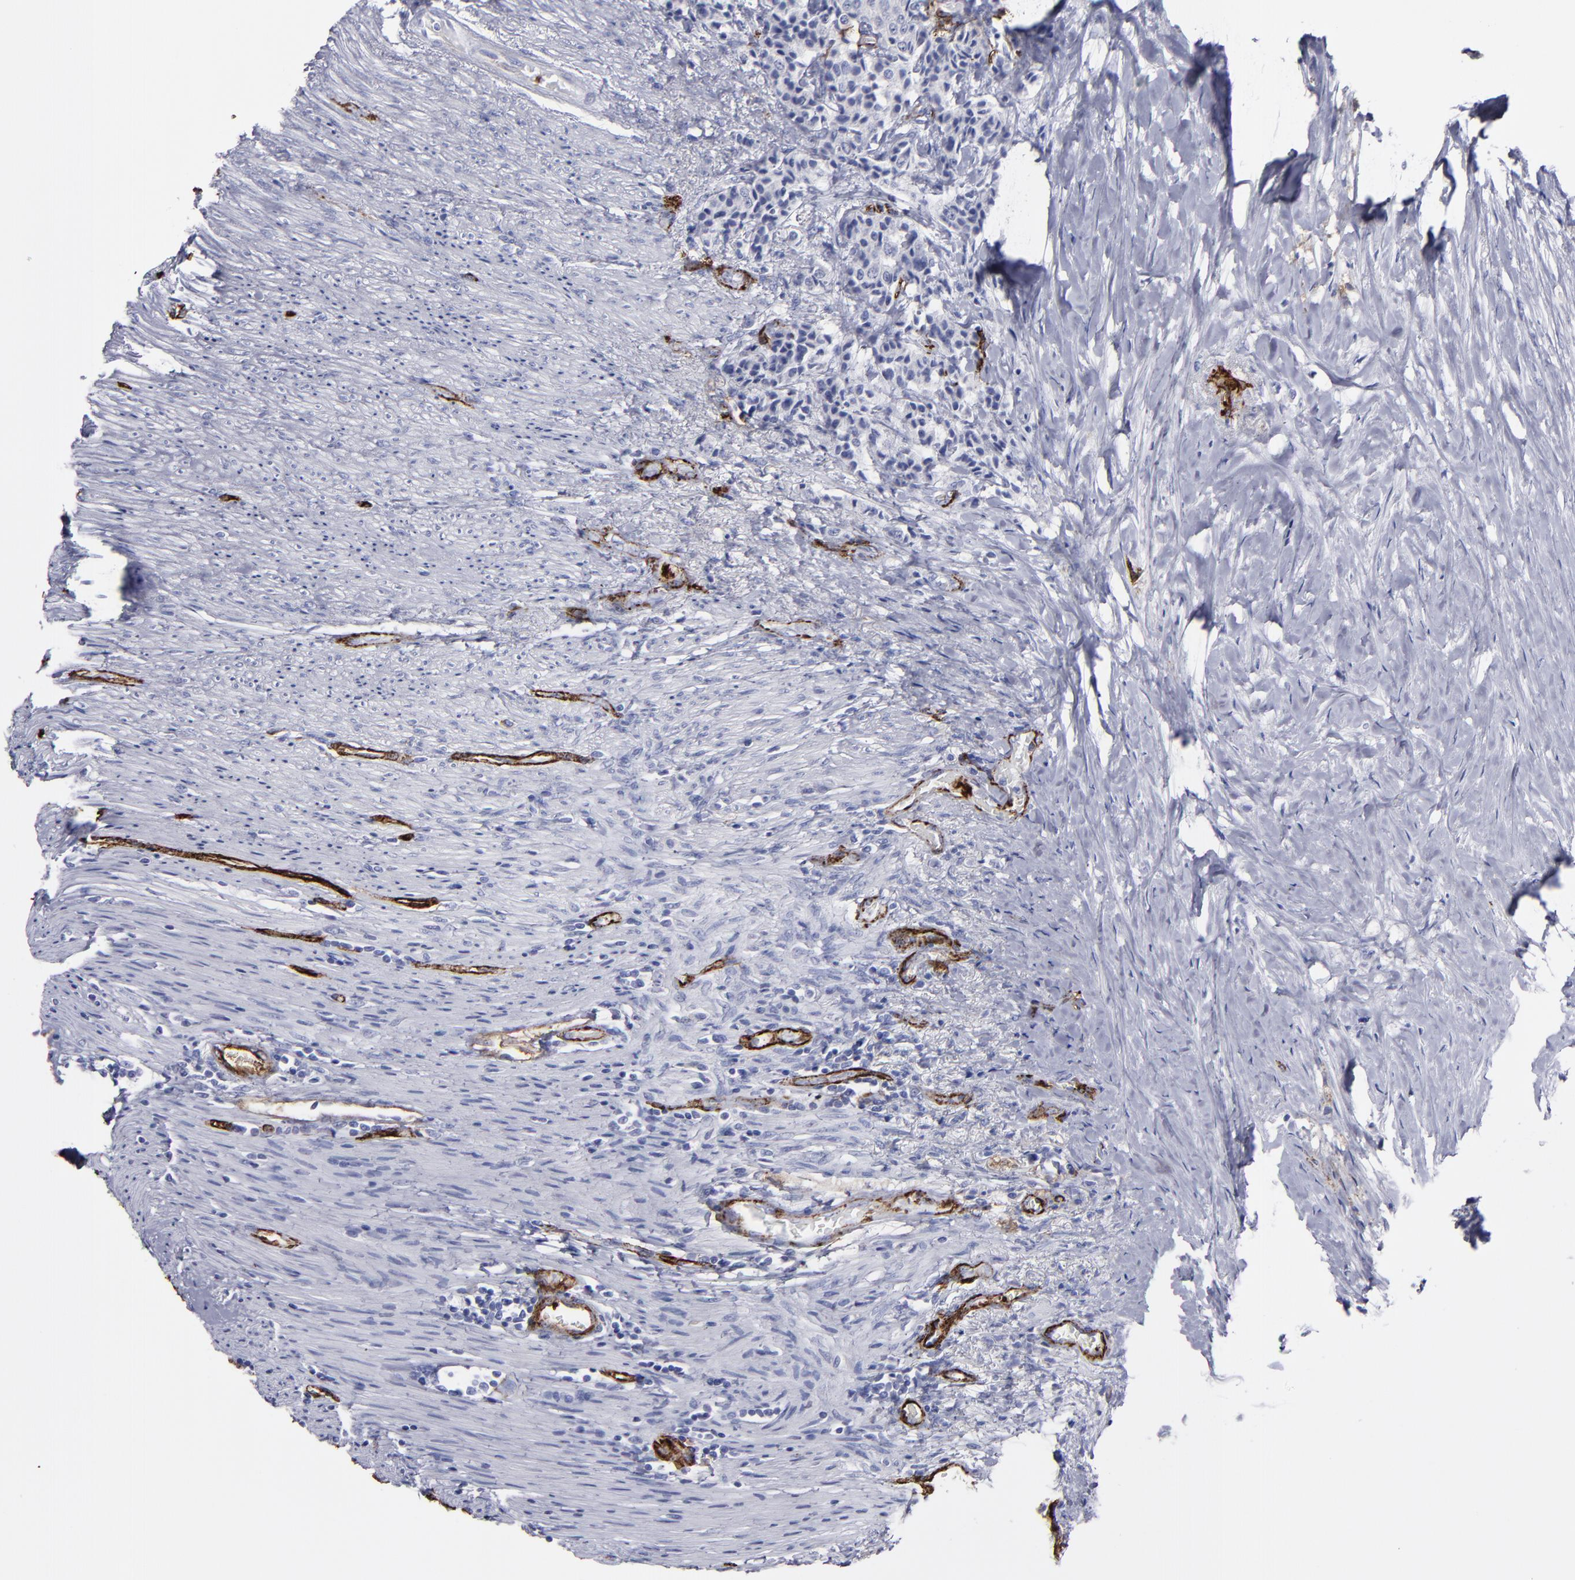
{"staining": {"intensity": "negative", "quantity": "none", "location": "none"}, "tissue": "carcinoid", "cell_type": "Tumor cells", "image_type": "cancer", "snomed": [{"axis": "morphology", "description": "Carcinoid, malignant, NOS"}, {"axis": "topography", "description": "Colon"}], "caption": "DAB (3,3'-diaminobenzidine) immunohistochemical staining of human carcinoid (malignant) demonstrates no significant positivity in tumor cells.", "gene": "CD36", "patient": {"sex": "female", "age": 61}}